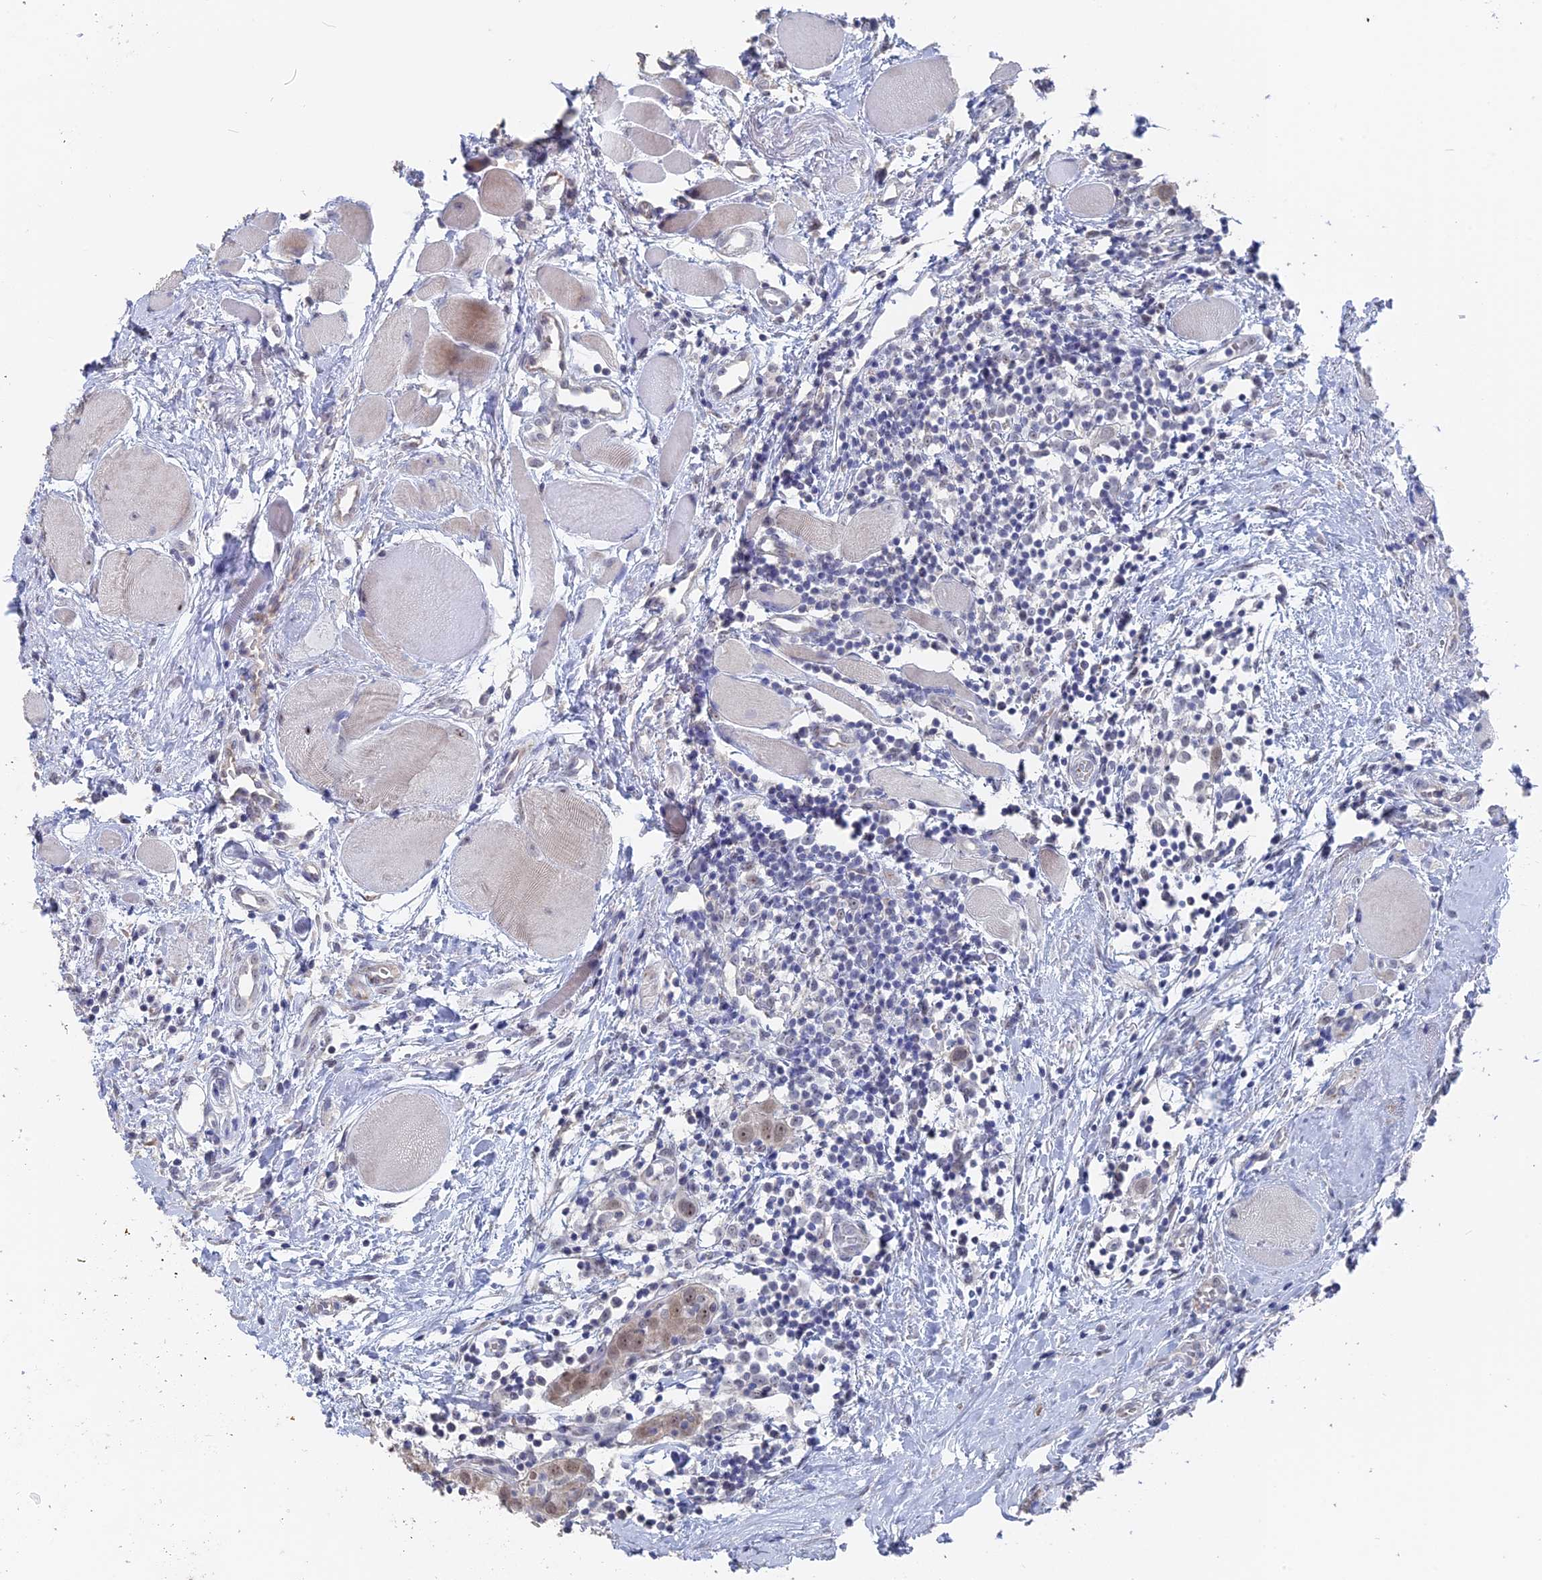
{"staining": {"intensity": "weak", "quantity": ">75%", "location": "nuclear"}, "tissue": "head and neck cancer", "cell_type": "Tumor cells", "image_type": "cancer", "snomed": [{"axis": "morphology", "description": "Squamous cell carcinoma, NOS"}, {"axis": "topography", "description": "Oral tissue"}, {"axis": "topography", "description": "Head-Neck"}], "caption": "Head and neck squamous cell carcinoma stained with a brown dye exhibits weak nuclear positive positivity in about >75% of tumor cells.", "gene": "SEMG2", "patient": {"sex": "female", "age": 50}}